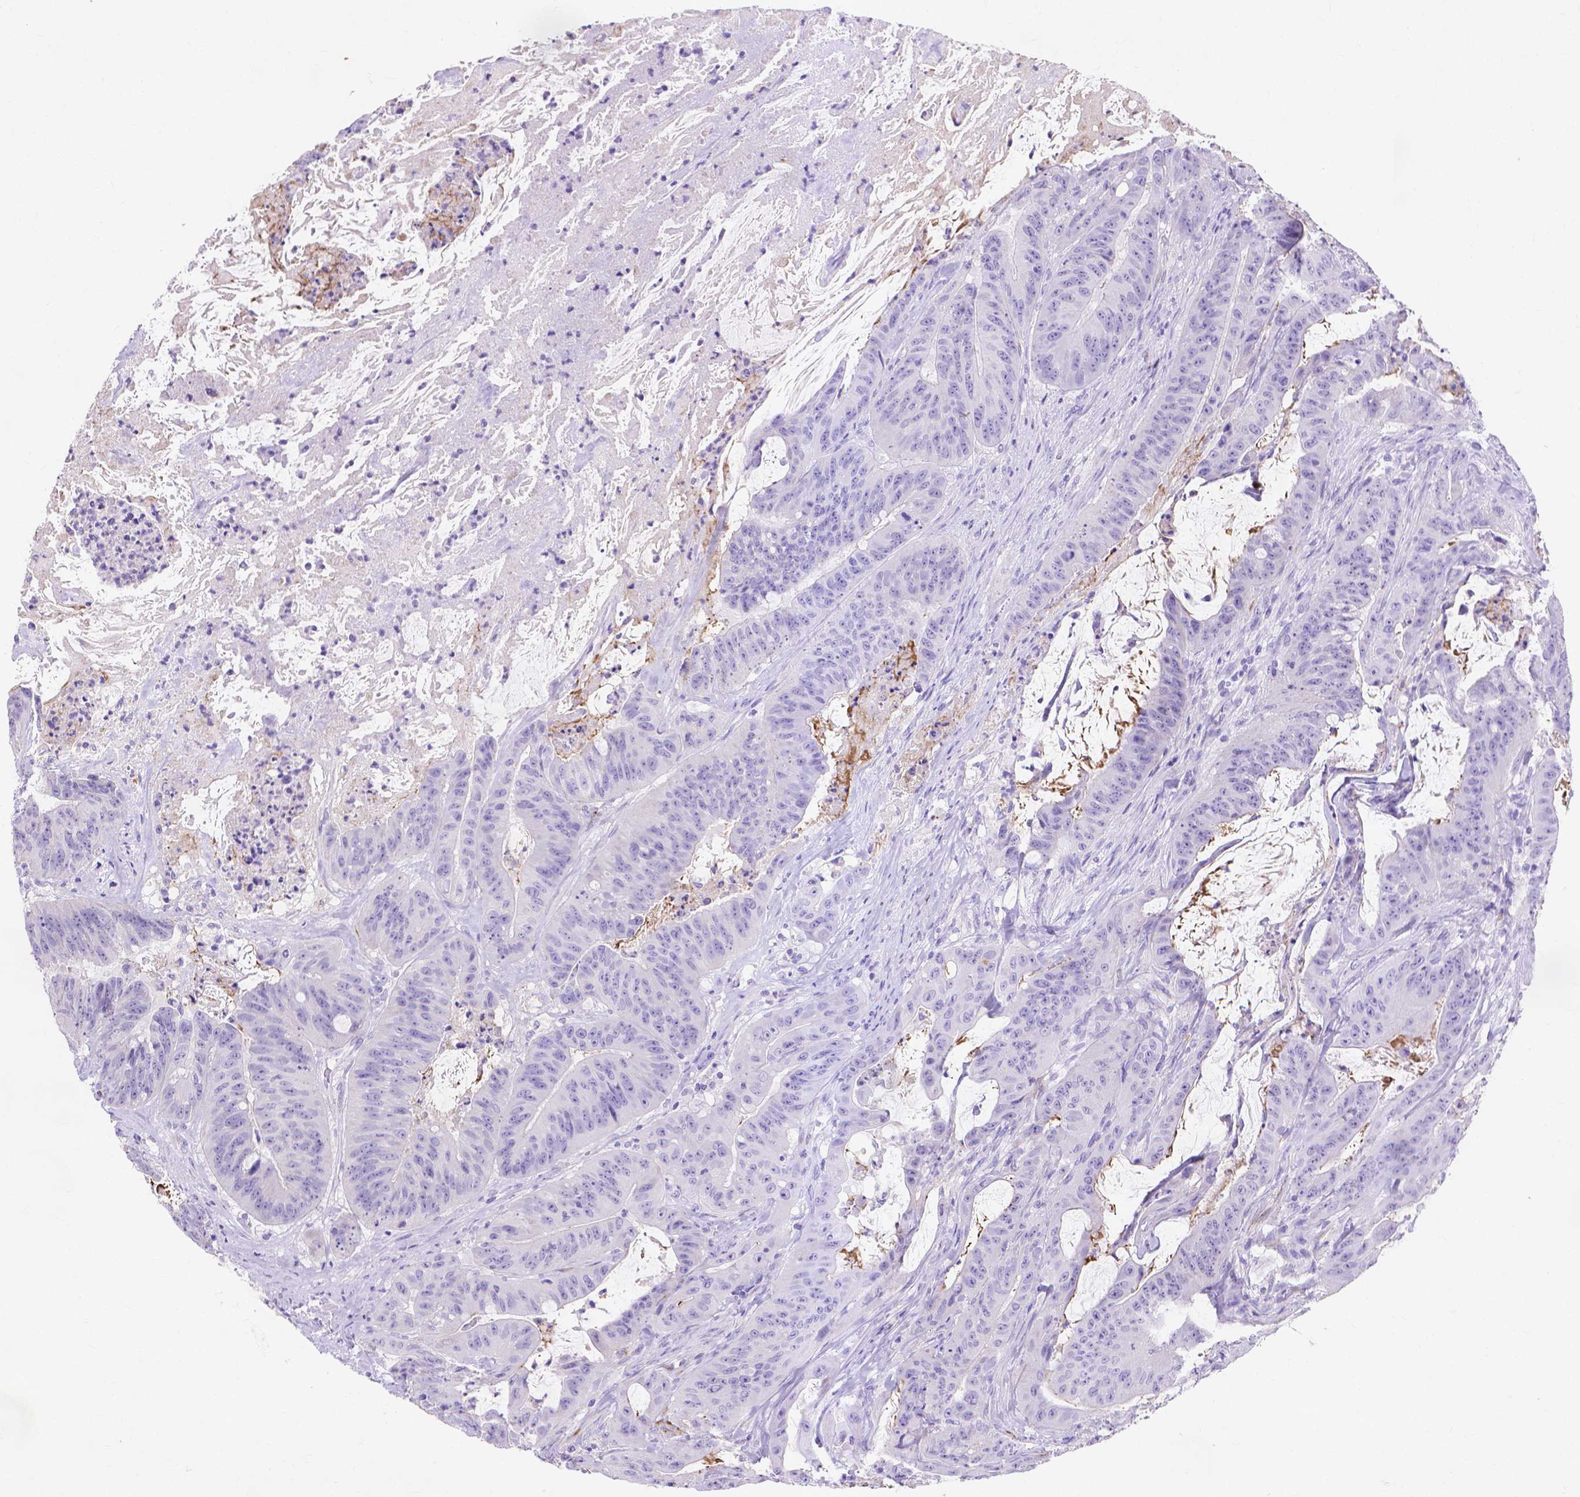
{"staining": {"intensity": "negative", "quantity": "none", "location": "none"}, "tissue": "colorectal cancer", "cell_type": "Tumor cells", "image_type": "cancer", "snomed": [{"axis": "morphology", "description": "Adenocarcinoma, NOS"}, {"axis": "topography", "description": "Colon"}], "caption": "High magnification brightfield microscopy of colorectal cancer (adenocarcinoma) stained with DAB (3,3'-diaminobenzidine) (brown) and counterstained with hematoxylin (blue): tumor cells show no significant expression. (DAB (3,3'-diaminobenzidine) immunohistochemistry visualized using brightfield microscopy, high magnification).", "gene": "MMP11", "patient": {"sex": "male", "age": 33}}